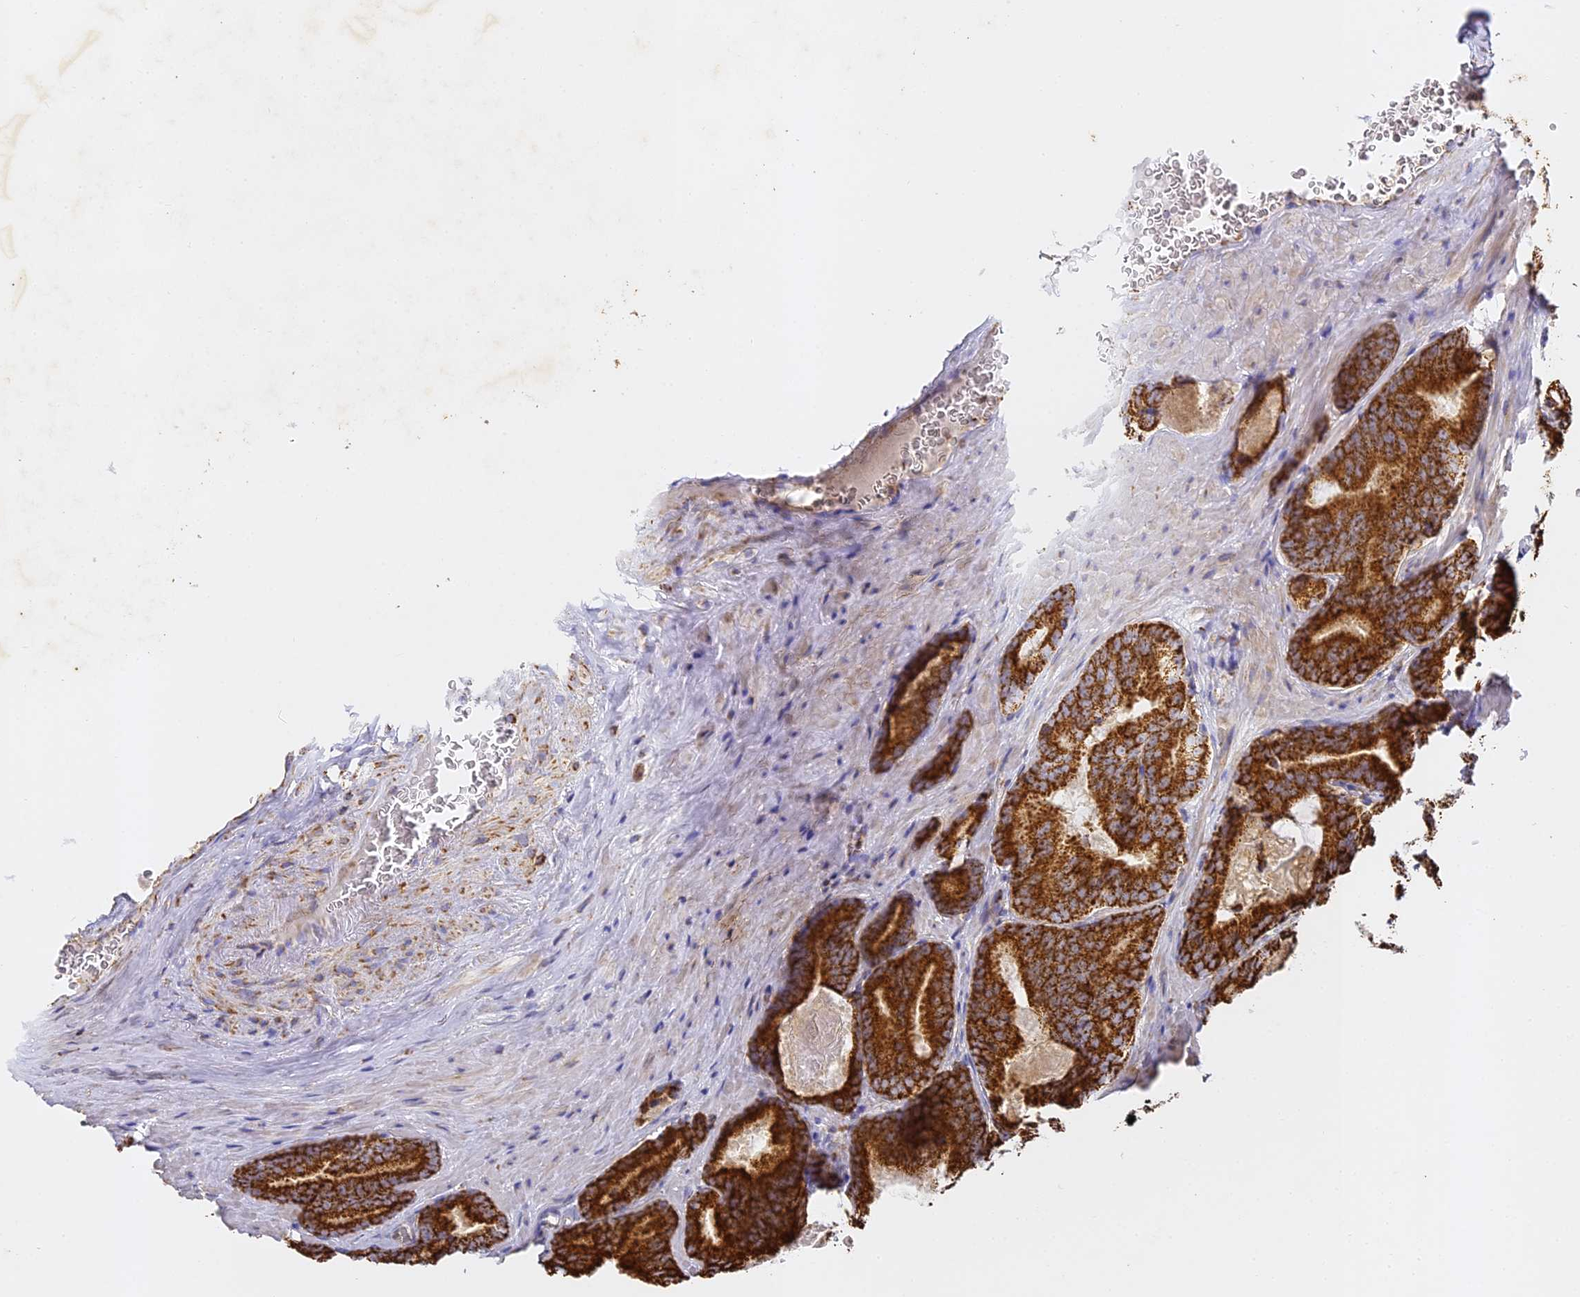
{"staining": {"intensity": "strong", "quantity": ">75%", "location": "cytoplasmic/membranous"}, "tissue": "prostate cancer", "cell_type": "Tumor cells", "image_type": "cancer", "snomed": [{"axis": "morphology", "description": "Adenocarcinoma, High grade"}, {"axis": "topography", "description": "Prostate"}], "caption": "This is a histology image of immunohistochemistry (IHC) staining of adenocarcinoma (high-grade) (prostate), which shows strong positivity in the cytoplasmic/membranous of tumor cells.", "gene": "DONSON", "patient": {"sex": "male", "age": 66}}